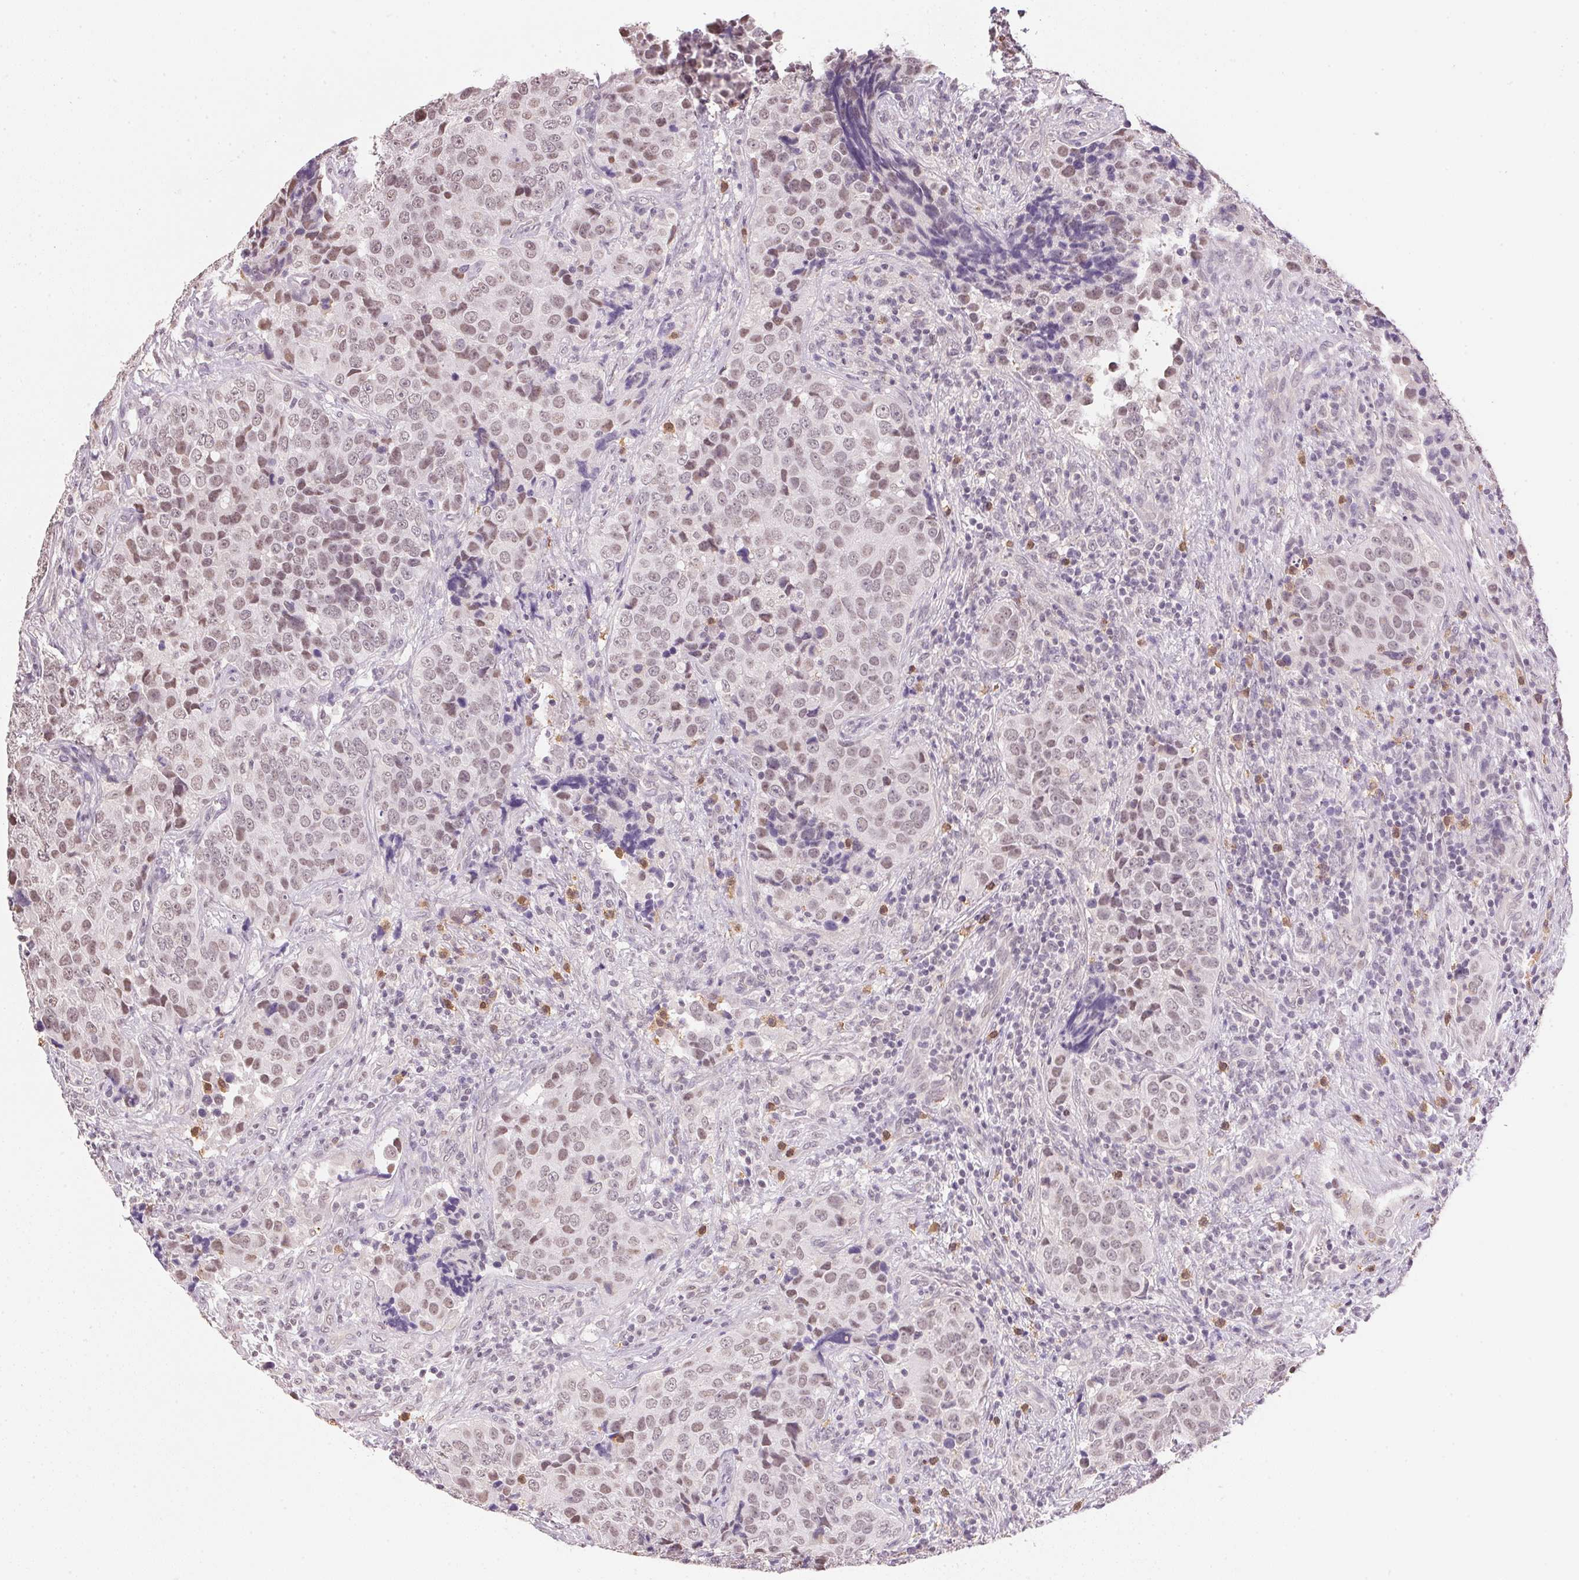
{"staining": {"intensity": "weak", "quantity": "25%-75%", "location": "nuclear"}, "tissue": "urothelial cancer", "cell_type": "Tumor cells", "image_type": "cancer", "snomed": [{"axis": "morphology", "description": "Urothelial carcinoma, NOS"}, {"axis": "topography", "description": "Urinary bladder"}], "caption": "Weak nuclear staining for a protein is present in about 25%-75% of tumor cells of transitional cell carcinoma using immunohistochemistry (IHC).", "gene": "FNDC4", "patient": {"sex": "male", "age": 52}}